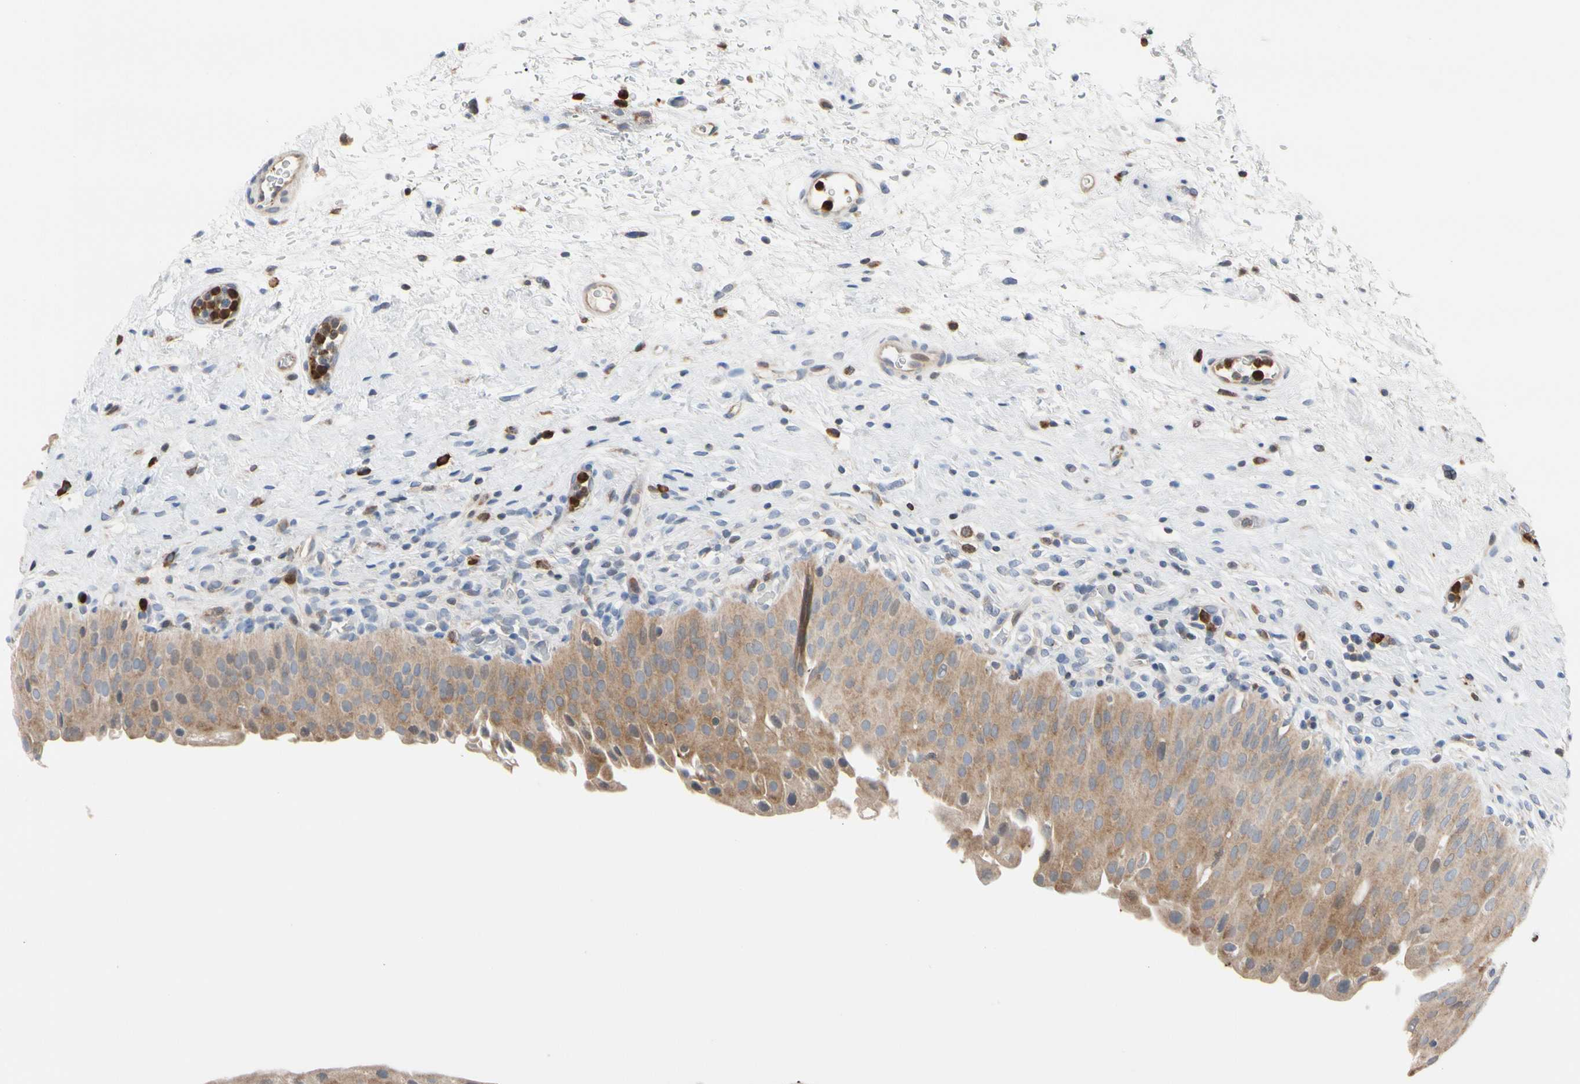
{"staining": {"intensity": "weak", "quantity": ">75%", "location": "cytoplasmic/membranous"}, "tissue": "urinary bladder", "cell_type": "Urothelial cells", "image_type": "normal", "snomed": [{"axis": "morphology", "description": "Normal tissue, NOS"}, {"axis": "morphology", "description": "Urothelial carcinoma, High grade"}, {"axis": "topography", "description": "Urinary bladder"}], "caption": "This micrograph reveals IHC staining of unremarkable human urinary bladder, with low weak cytoplasmic/membranous expression in about >75% of urothelial cells.", "gene": "MCL1", "patient": {"sex": "male", "age": 46}}